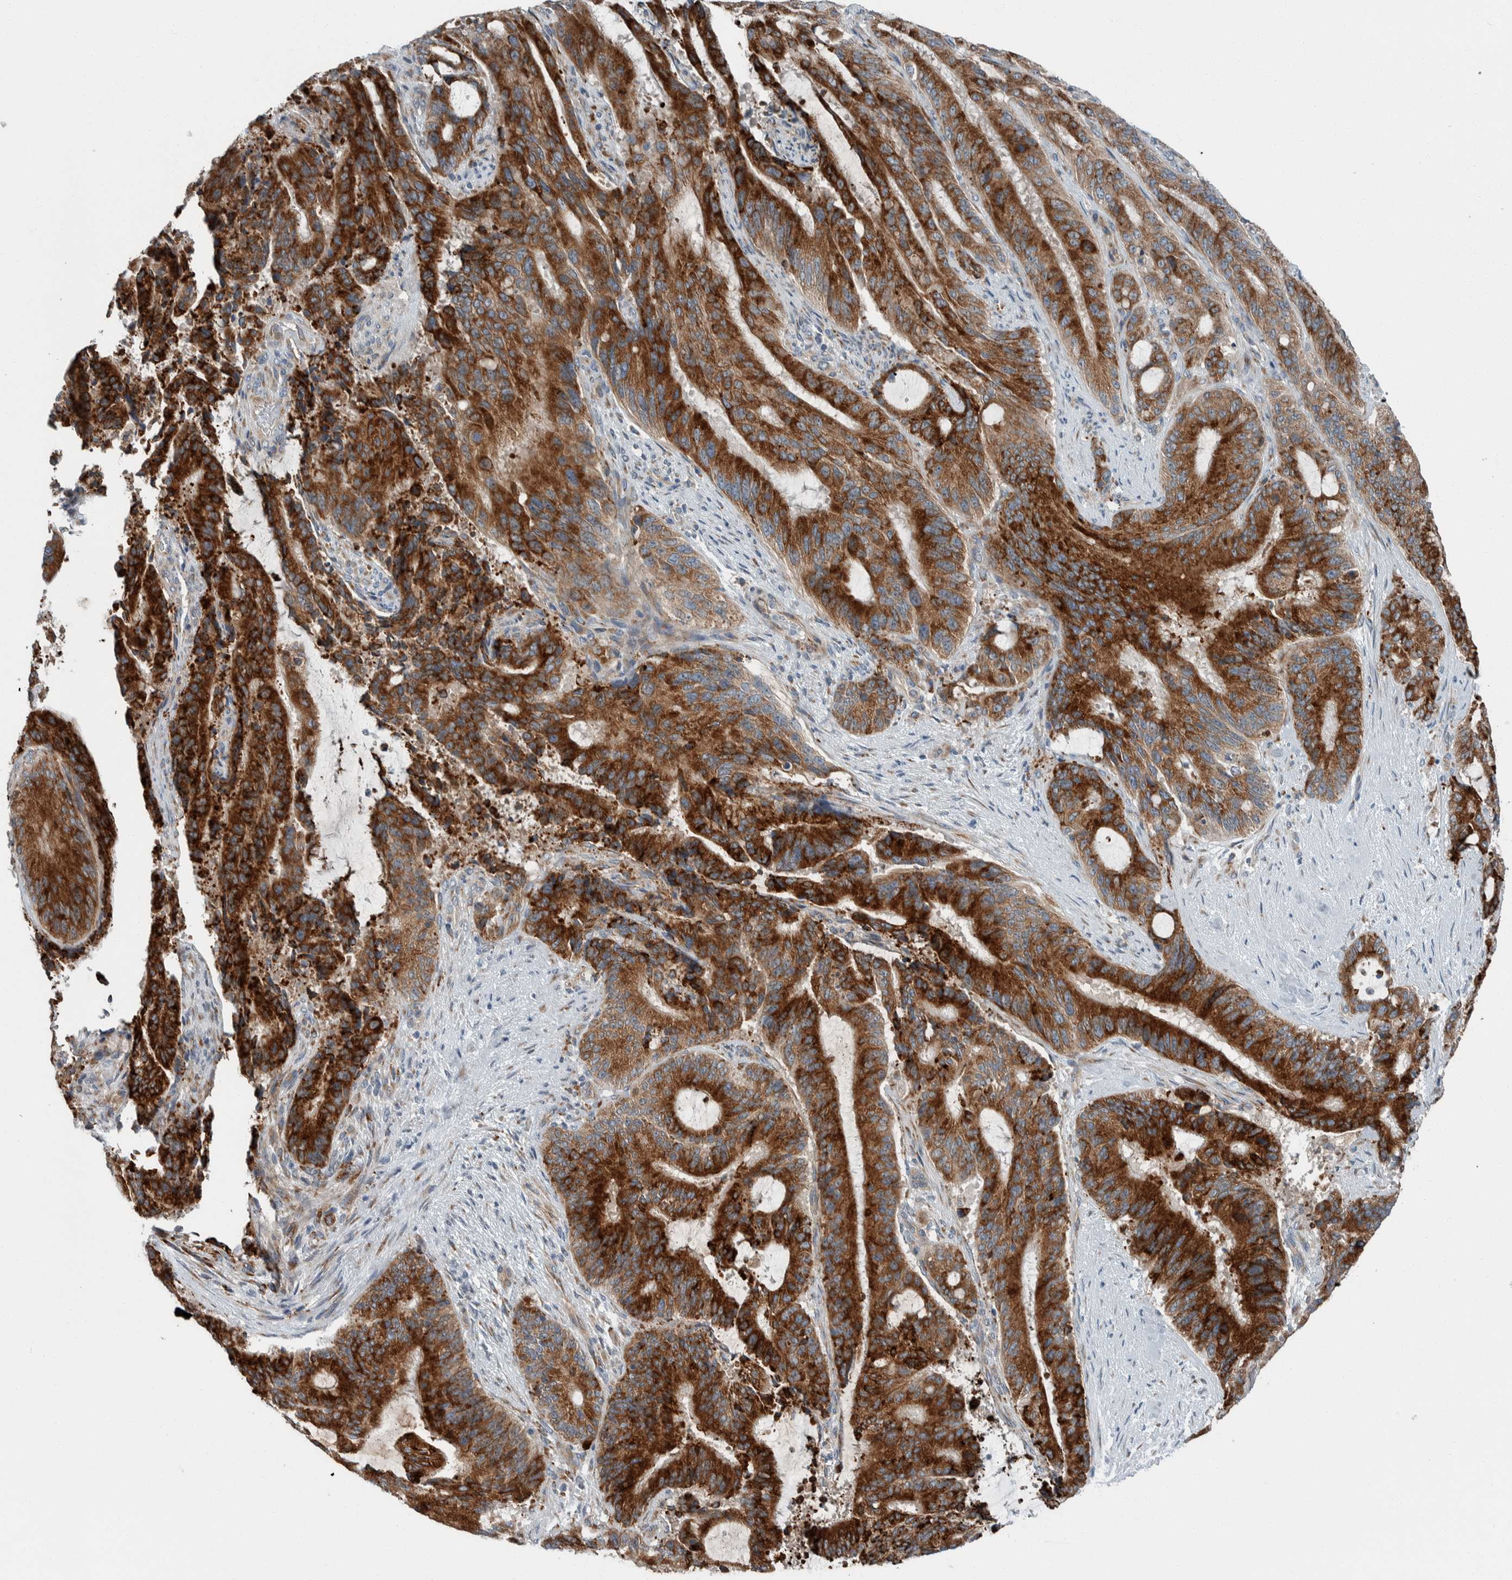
{"staining": {"intensity": "strong", "quantity": ">75%", "location": "cytoplasmic/membranous"}, "tissue": "liver cancer", "cell_type": "Tumor cells", "image_type": "cancer", "snomed": [{"axis": "morphology", "description": "Normal tissue, NOS"}, {"axis": "morphology", "description": "Cholangiocarcinoma"}, {"axis": "topography", "description": "Liver"}, {"axis": "topography", "description": "Peripheral nerve tissue"}], "caption": "Immunohistochemistry image of neoplastic tissue: human liver cholangiocarcinoma stained using IHC demonstrates high levels of strong protein expression localized specifically in the cytoplasmic/membranous of tumor cells, appearing as a cytoplasmic/membranous brown color.", "gene": "USP25", "patient": {"sex": "female", "age": 73}}